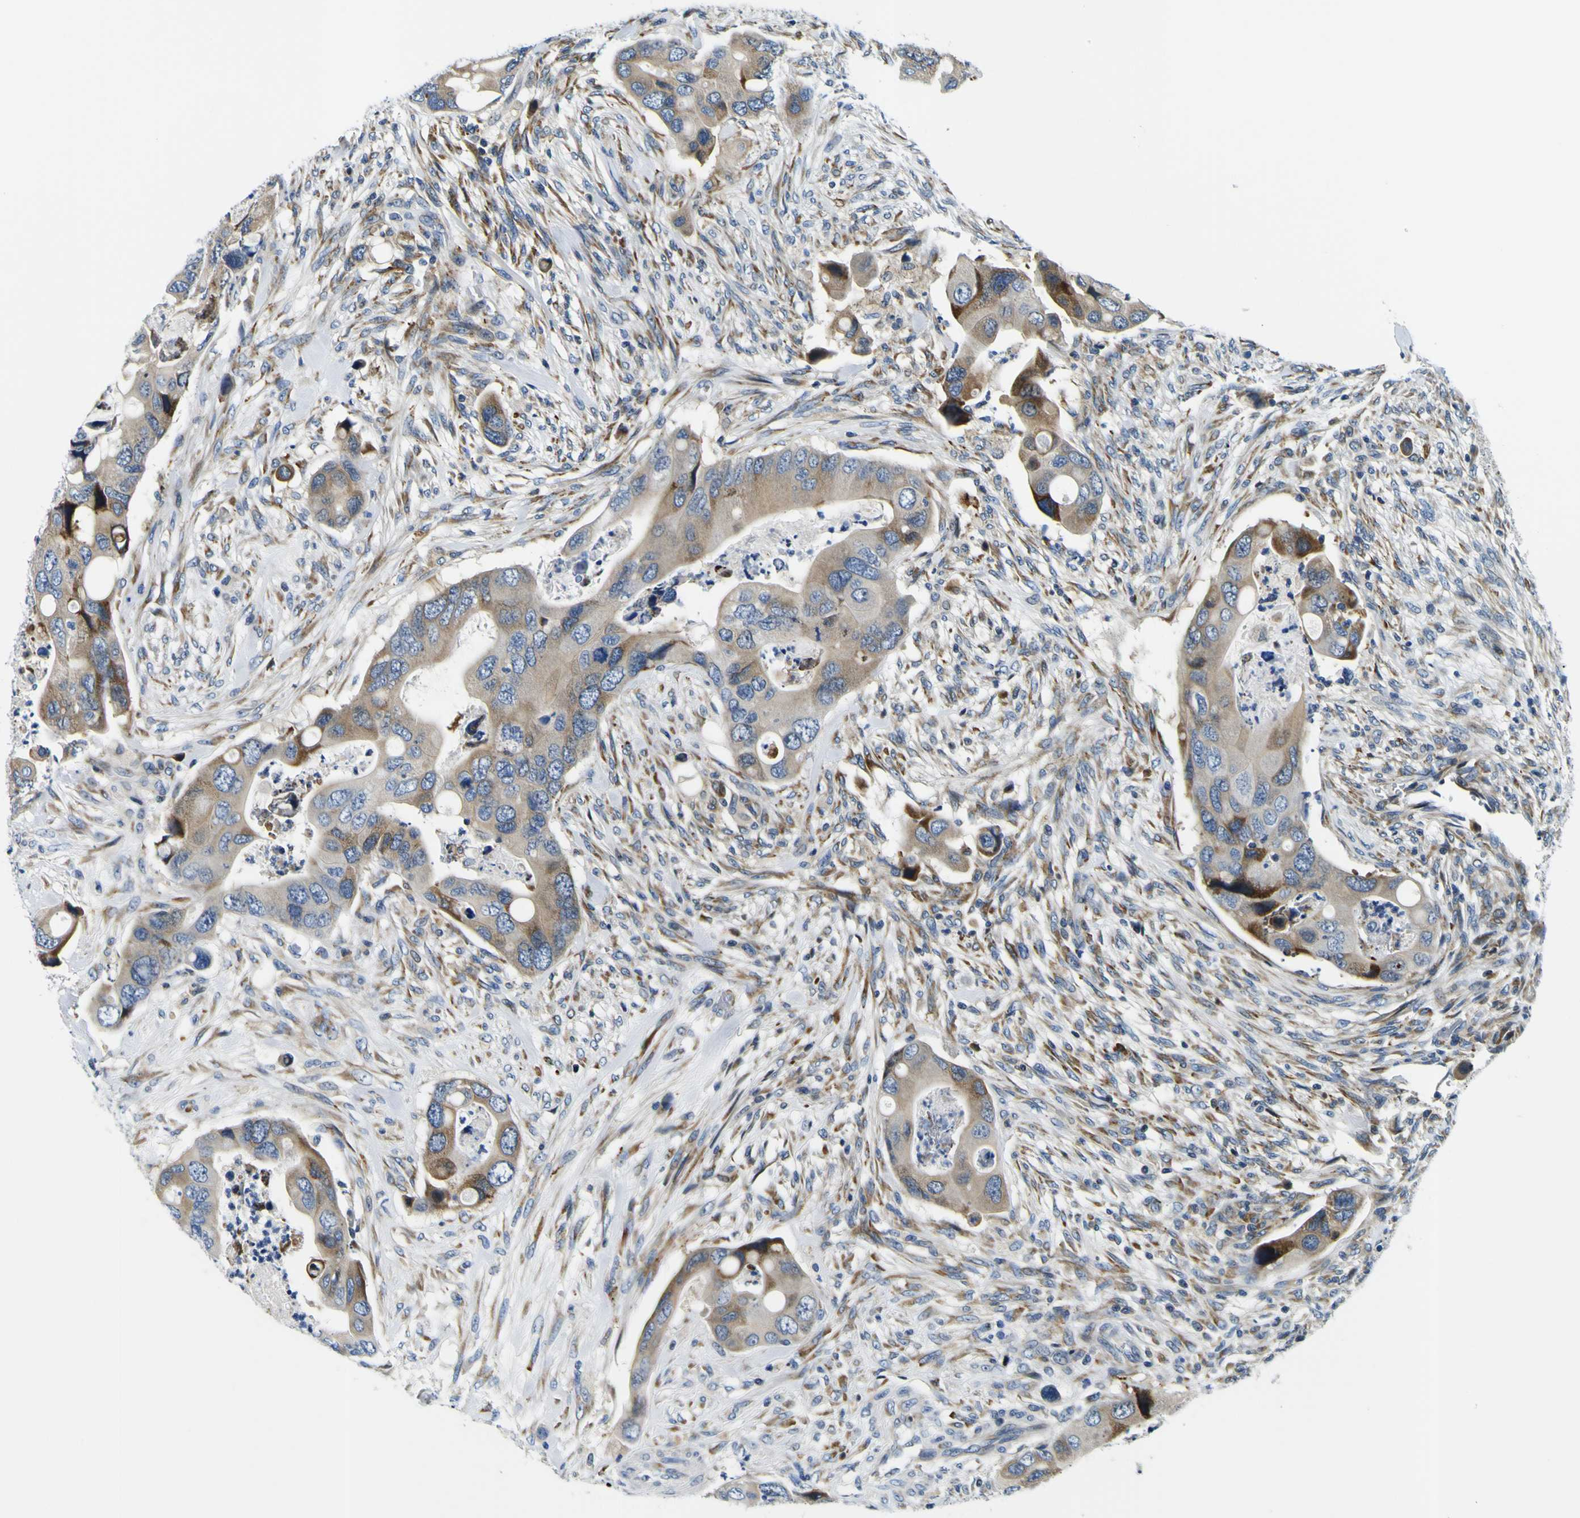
{"staining": {"intensity": "weak", "quantity": ">75%", "location": "cytoplasmic/membranous"}, "tissue": "colorectal cancer", "cell_type": "Tumor cells", "image_type": "cancer", "snomed": [{"axis": "morphology", "description": "Adenocarcinoma, NOS"}, {"axis": "topography", "description": "Rectum"}], "caption": "Tumor cells demonstrate low levels of weak cytoplasmic/membranous positivity in approximately >75% of cells in human colorectal adenocarcinoma.", "gene": "NLRP3", "patient": {"sex": "female", "age": 57}}